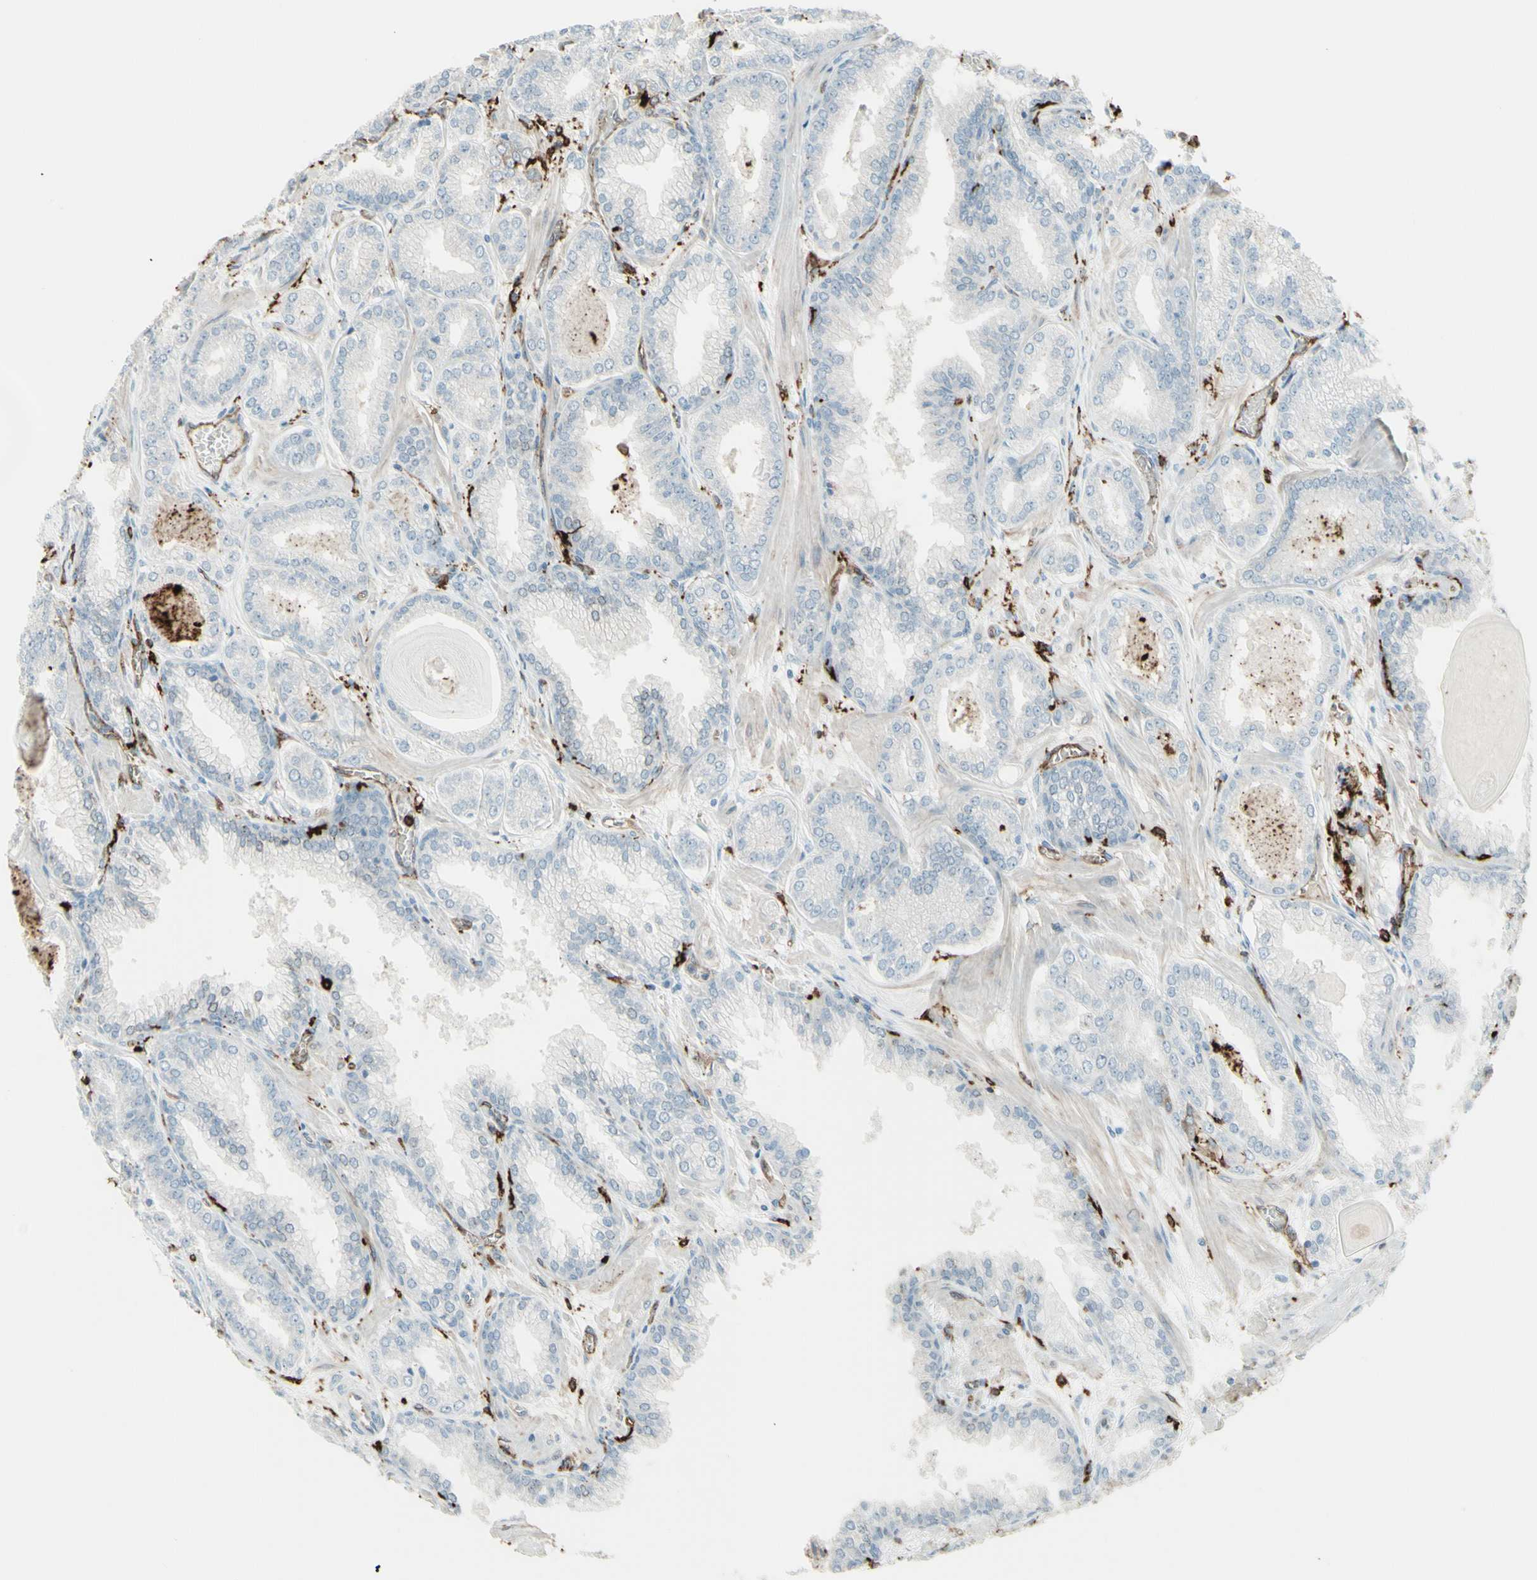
{"staining": {"intensity": "negative", "quantity": "none", "location": "none"}, "tissue": "prostate cancer", "cell_type": "Tumor cells", "image_type": "cancer", "snomed": [{"axis": "morphology", "description": "Adenocarcinoma, Low grade"}, {"axis": "topography", "description": "Prostate"}], "caption": "This is an immunohistochemistry (IHC) photomicrograph of human low-grade adenocarcinoma (prostate). There is no expression in tumor cells.", "gene": "HLA-DPB1", "patient": {"sex": "male", "age": 59}}